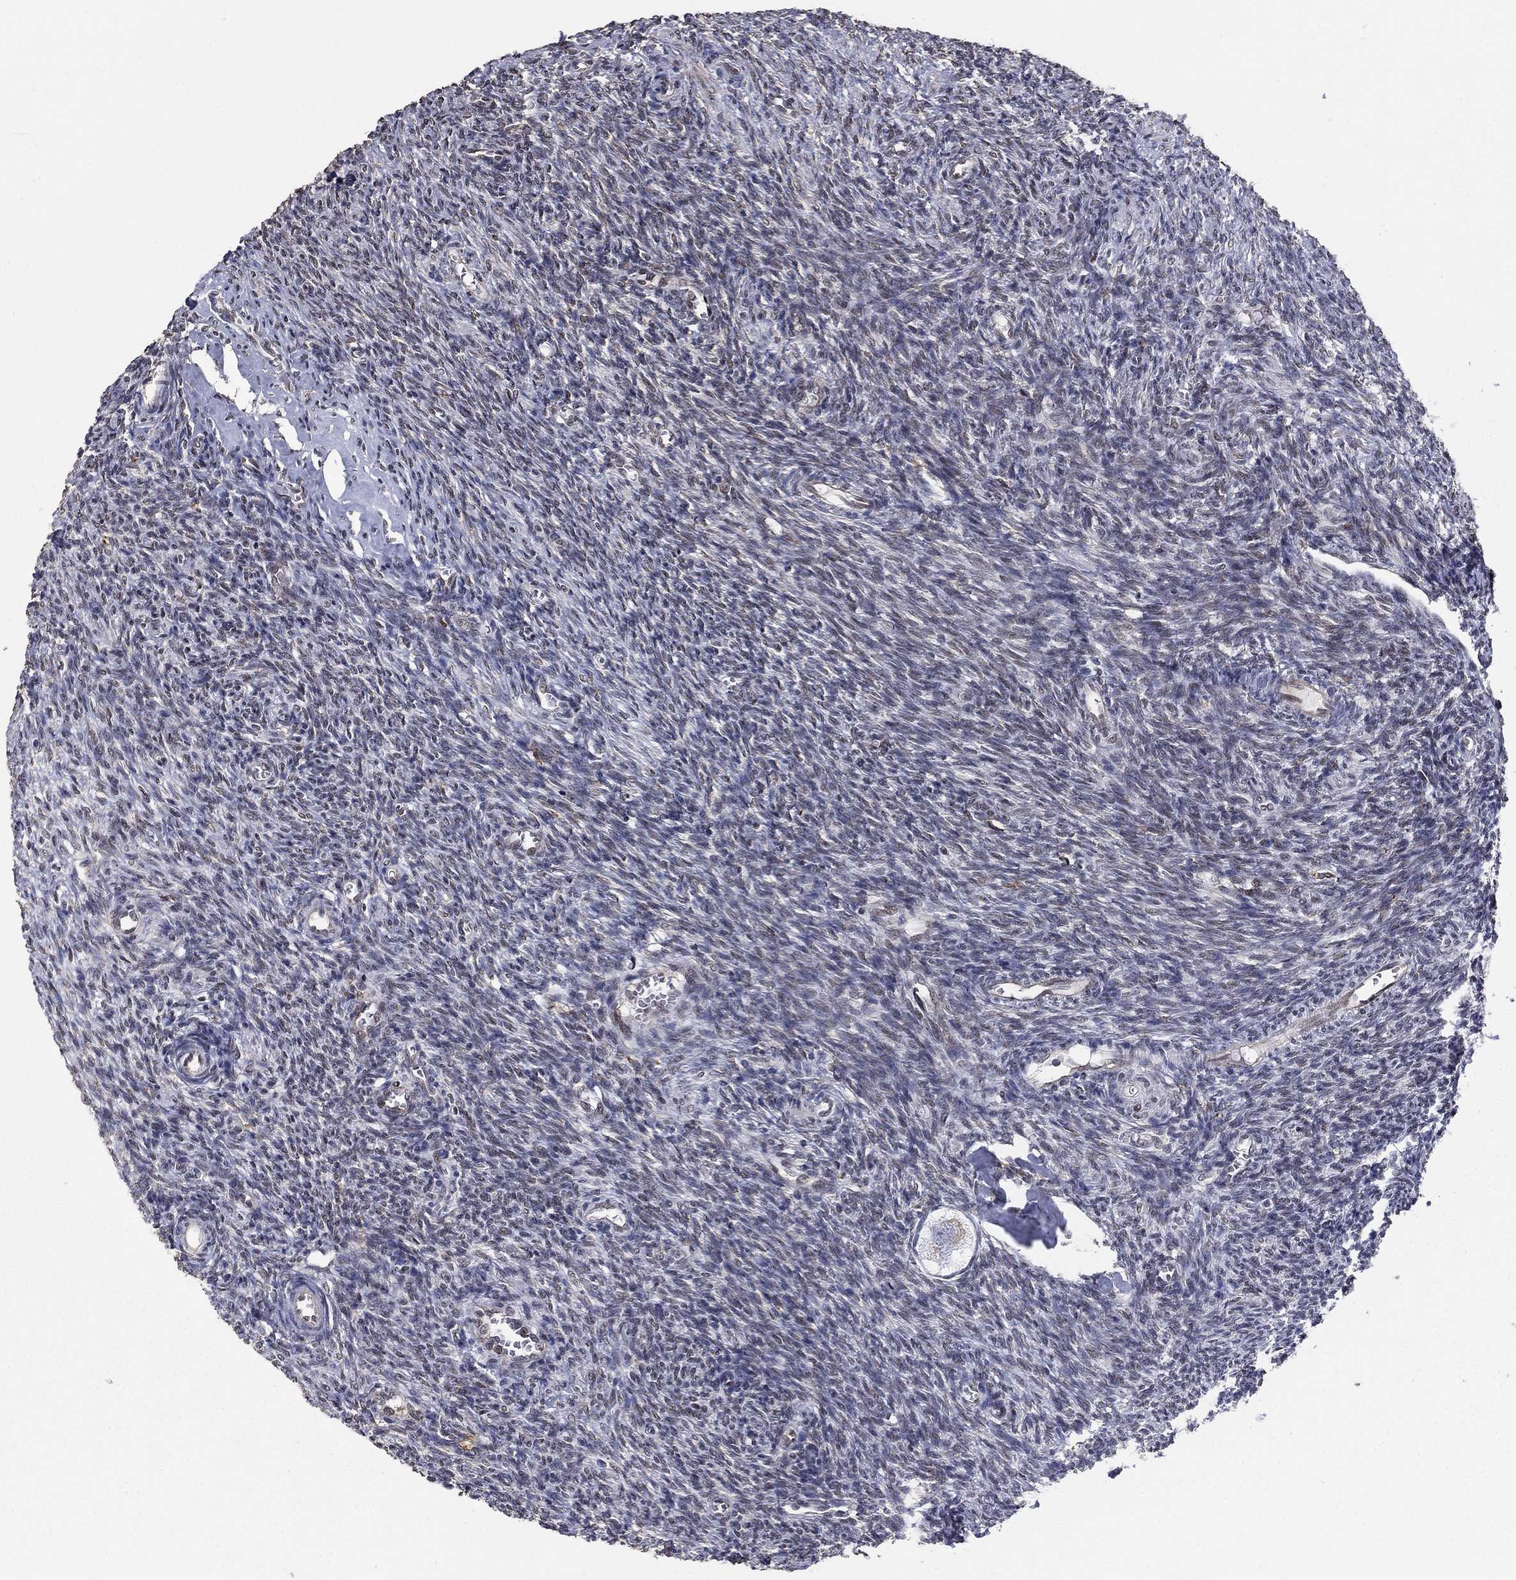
{"staining": {"intensity": "negative", "quantity": "none", "location": "none"}, "tissue": "ovary", "cell_type": "Follicle cells", "image_type": "normal", "snomed": [{"axis": "morphology", "description": "Normal tissue, NOS"}, {"axis": "topography", "description": "Ovary"}], "caption": "Human ovary stained for a protein using immunohistochemistry reveals no expression in follicle cells.", "gene": "GRIA3", "patient": {"sex": "female", "age": 27}}